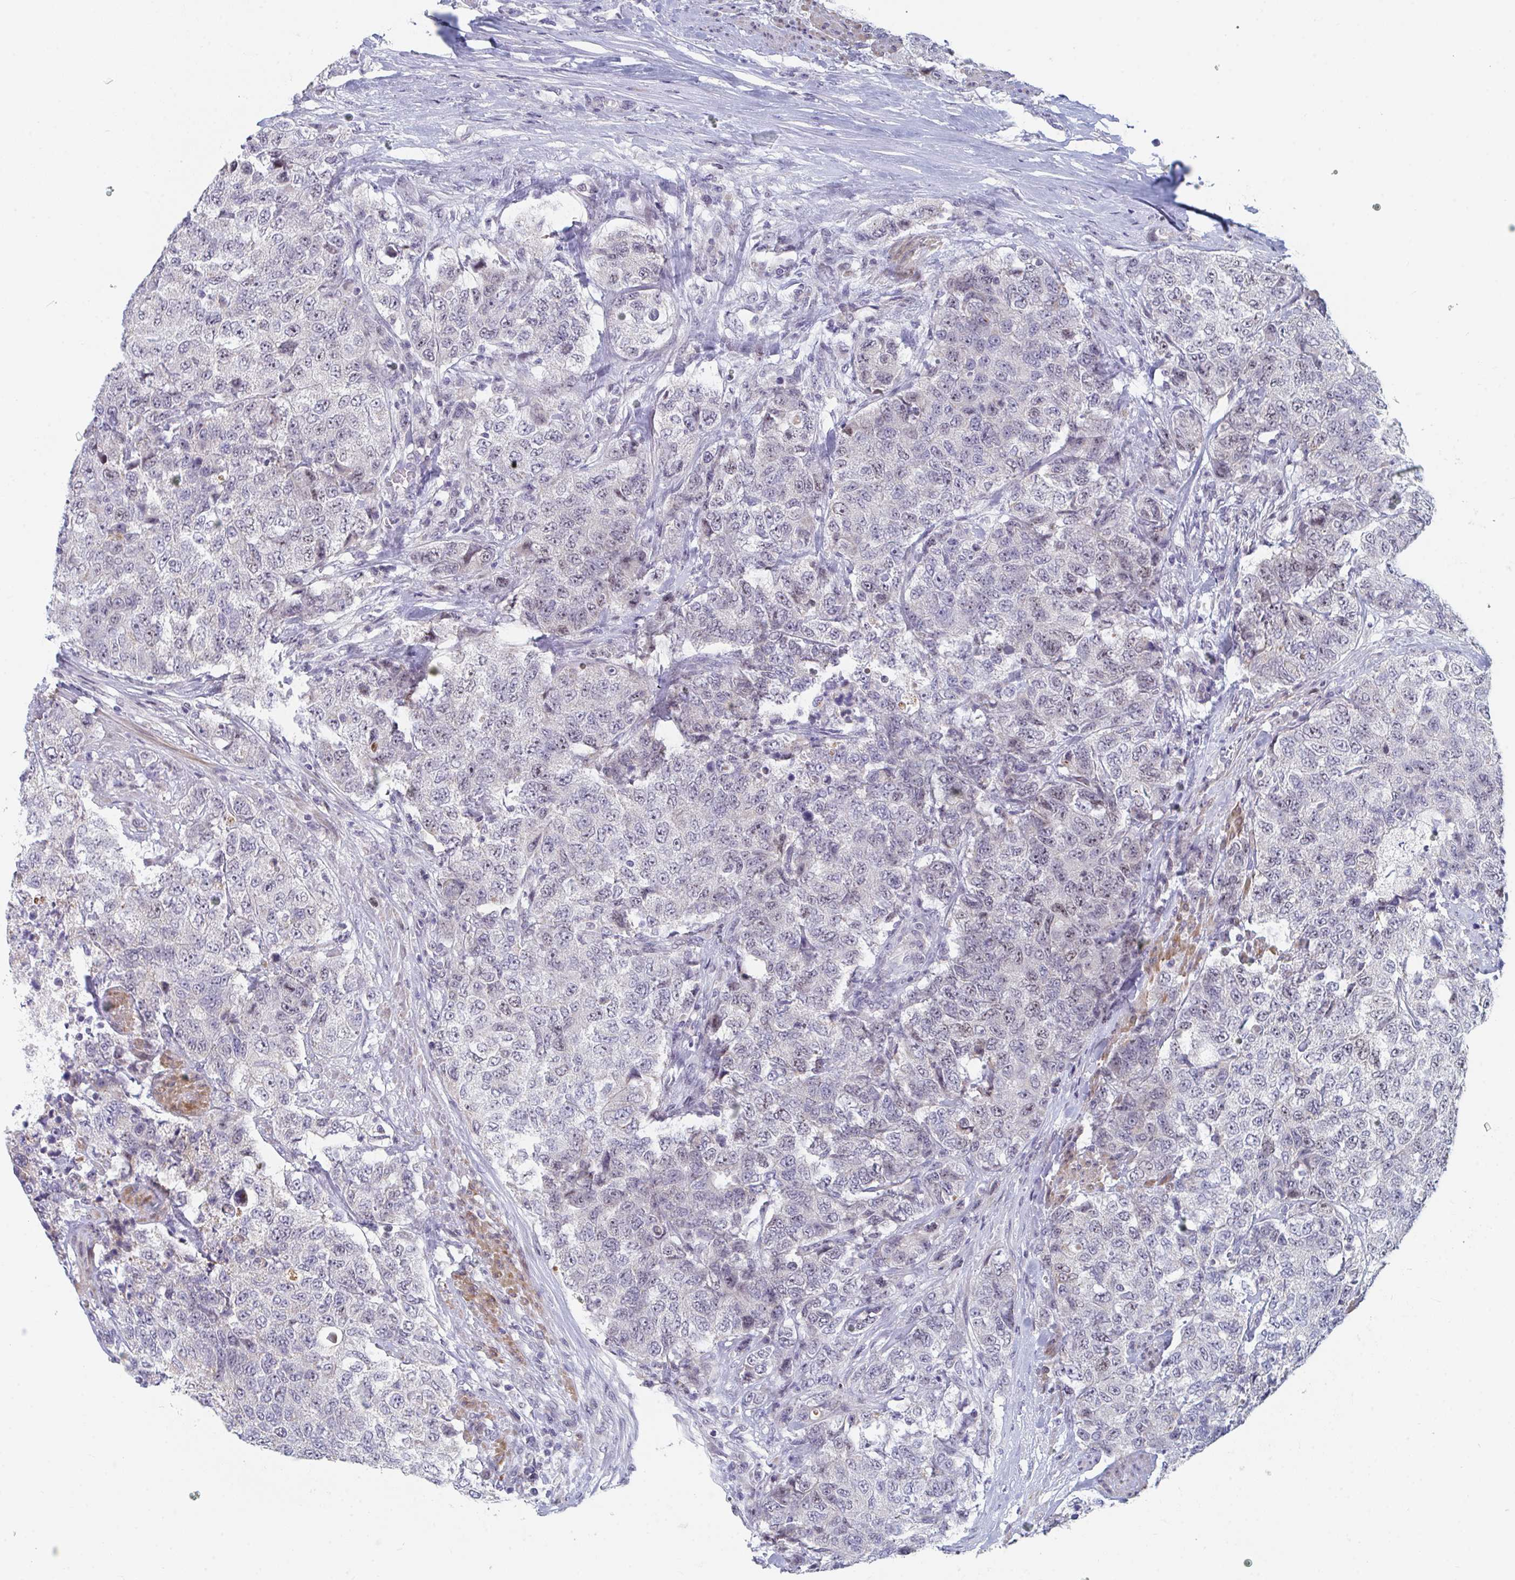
{"staining": {"intensity": "negative", "quantity": "none", "location": "none"}, "tissue": "urothelial cancer", "cell_type": "Tumor cells", "image_type": "cancer", "snomed": [{"axis": "morphology", "description": "Urothelial carcinoma, High grade"}, {"axis": "topography", "description": "Urinary bladder"}], "caption": "Micrograph shows no protein staining in tumor cells of urothelial carcinoma (high-grade) tissue. The staining is performed using DAB brown chromogen with nuclei counter-stained in using hematoxylin.", "gene": "CENPT", "patient": {"sex": "female", "age": 78}}